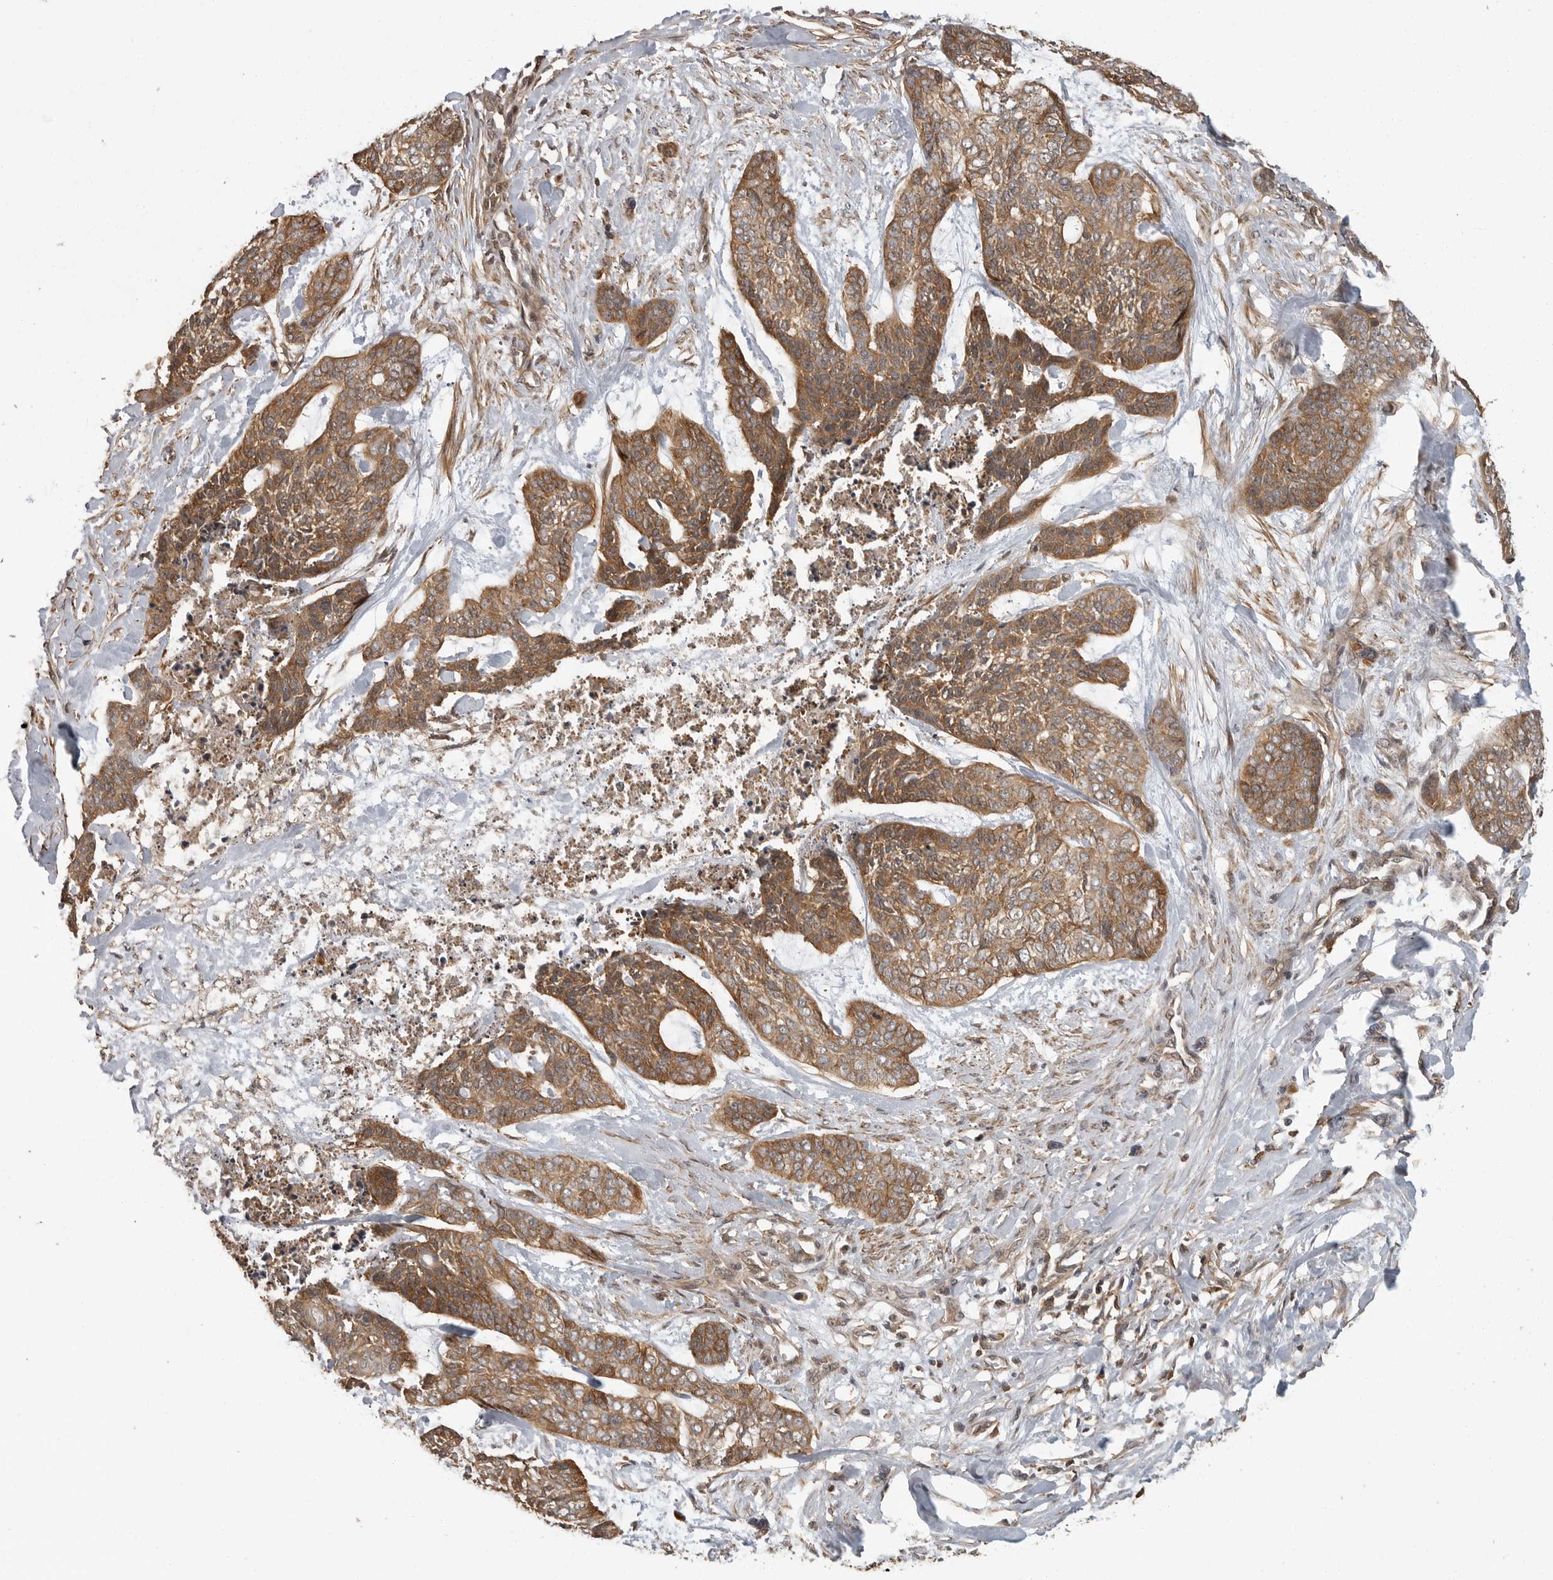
{"staining": {"intensity": "moderate", "quantity": ">75%", "location": "cytoplasmic/membranous"}, "tissue": "skin cancer", "cell_type": "Tumor cells", "image_type": "cancer", "snomed": [{"axis": "morphology", "description": "Basal cell carcinoma"}, {"axis": "topography", "description": "Skin"}], "caption": "Moderate cytoplasmic/membranous protein expression is seen in about >75% of tumor cells in skin cancer (basal cell carcinoma).", "gene": "ERN1", "patient": {"sex": "female", "age": 64}}